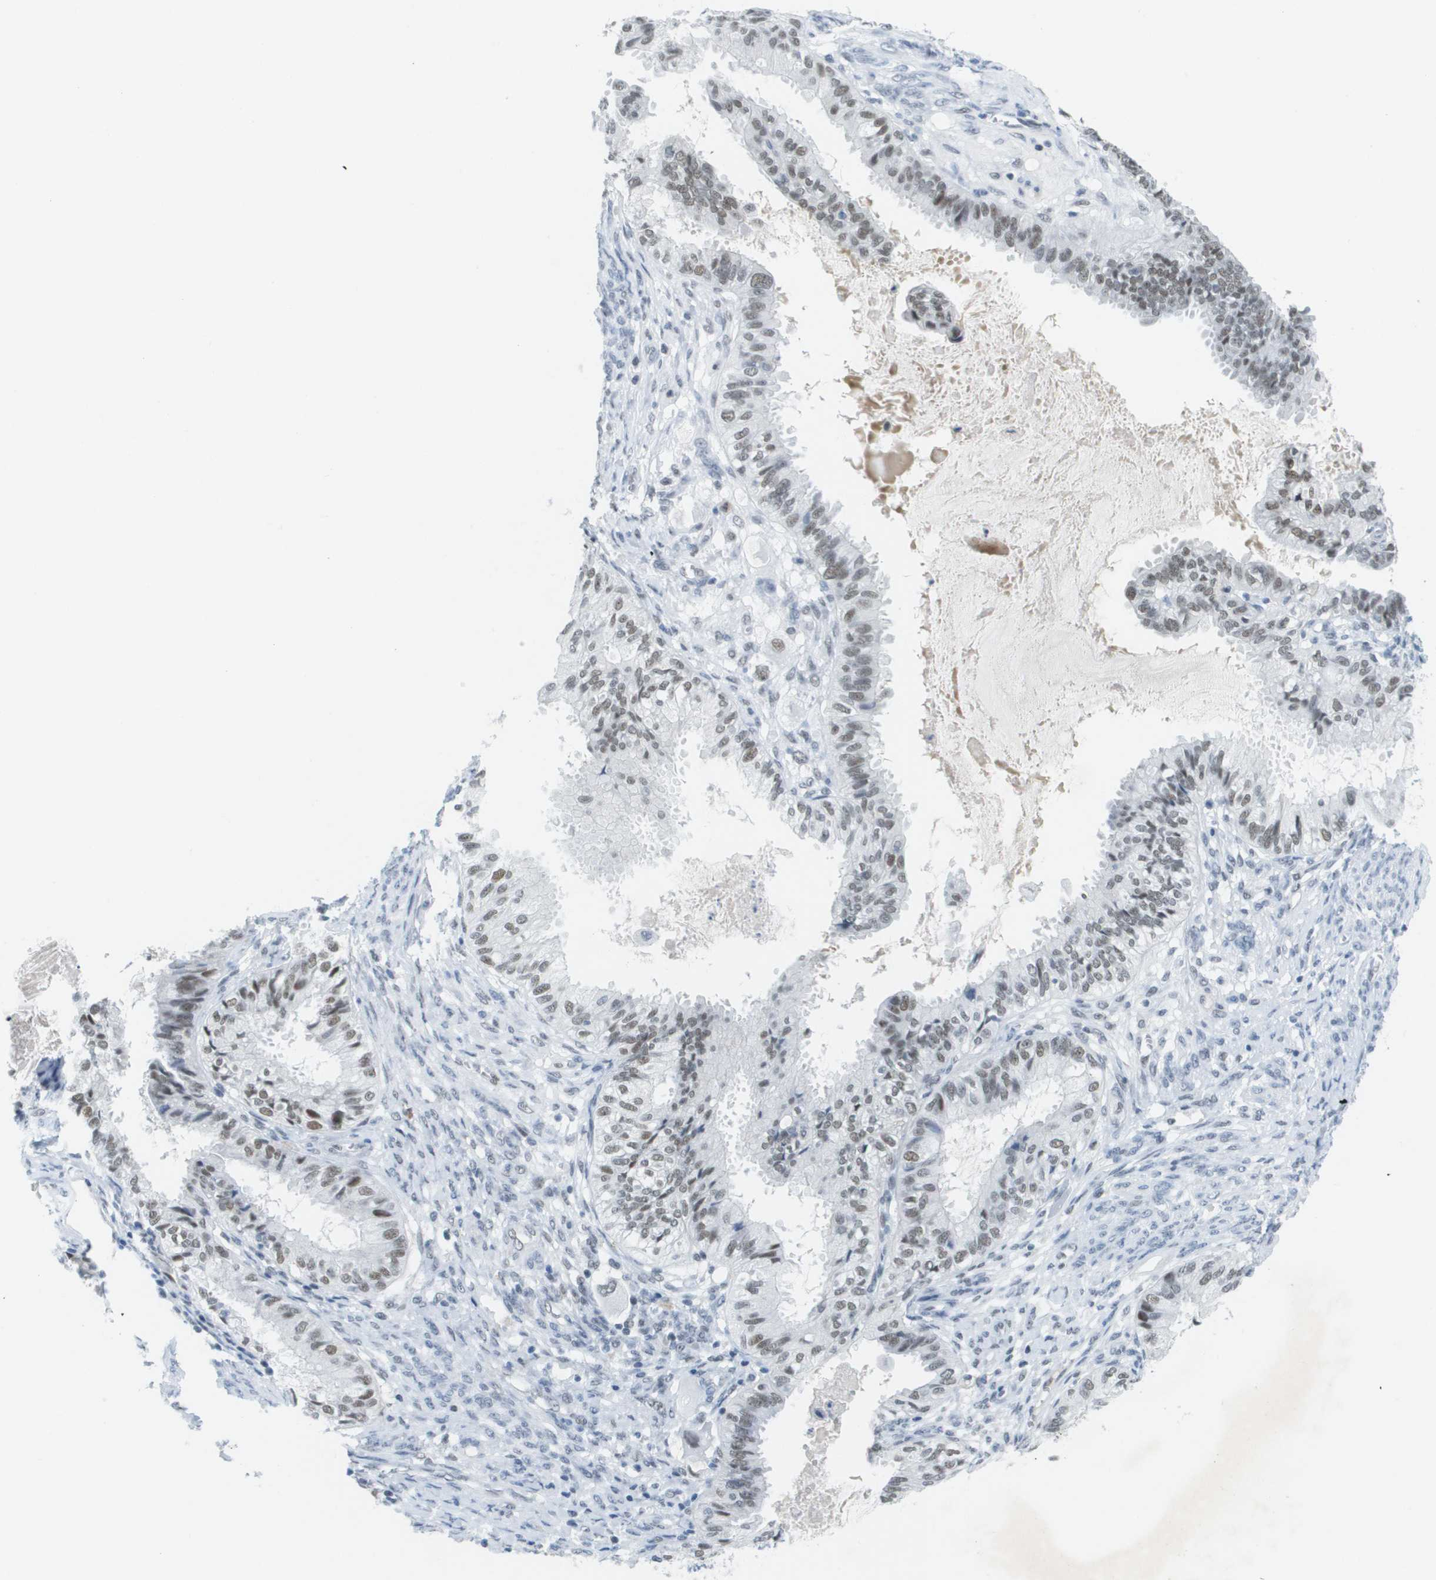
{"staining": {"intensity": "weak", "quantity": "25%-75%", "location": "nuclear"}, "tissue": "cervical cancer", "cell_type": "Tumor cells", "image_type": "cancer", "snomed": [{"axis": "morphology", "description": "Normal tissue, NOS"}, {"axis": "morphology", "description": "Adenocarcinoma, NOS"}, {"axis": "topography", "description": "Cervix"}, {"axis": "topography", "description": "Endometrium"}], "caption": "Human cervical adenocarcinoma stained with a brown dye demonstrates weak nuclear positive staining in approximately 25%-75% of tumor cells.", "gene": "TP53RK", "patient": {"sex": "female", "age": 86}}